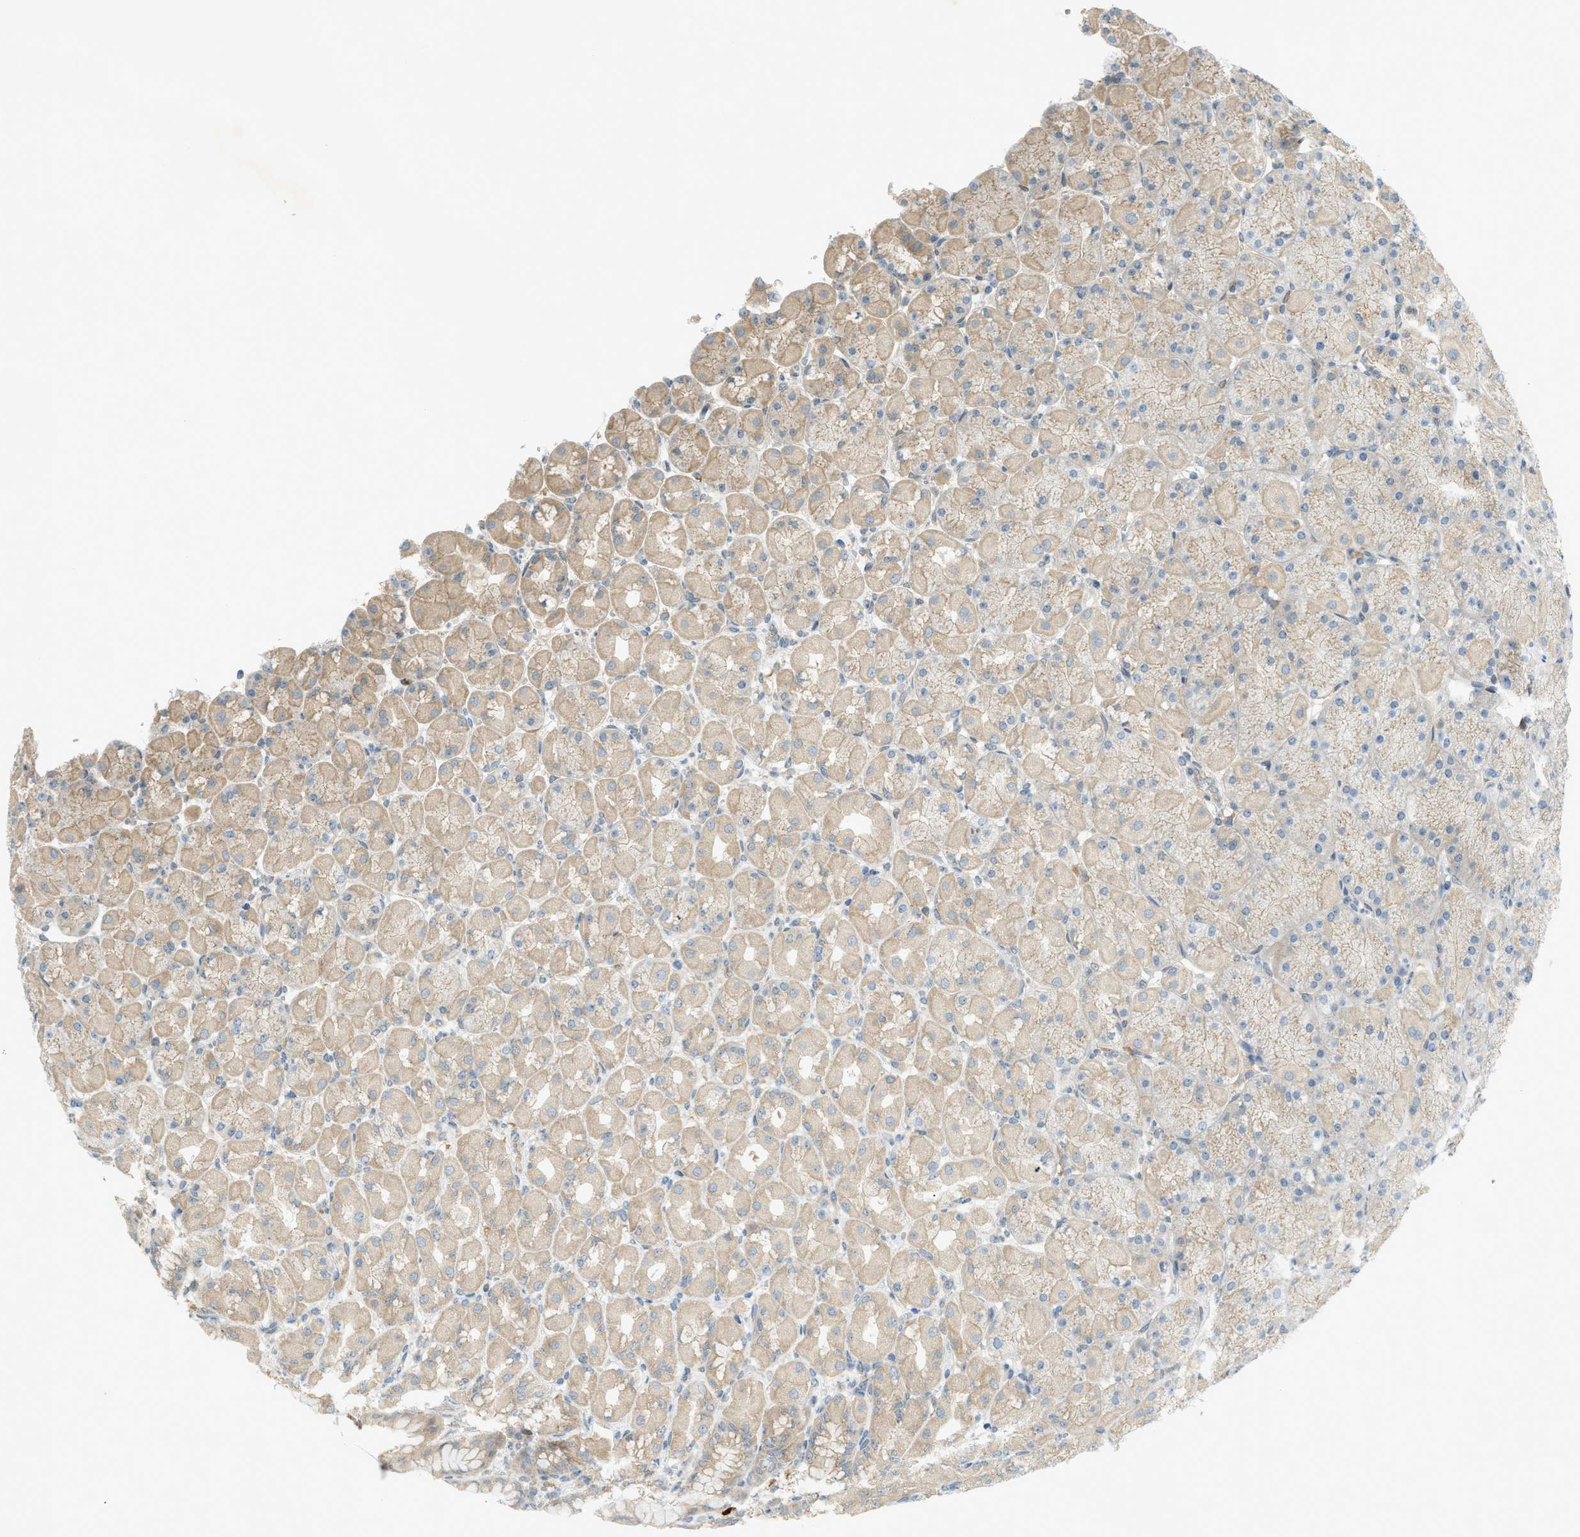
{"staining": {"intensity": "weak", "quantity": ">75%", "location": "cytoplasmic/membranous"}, "tissue": "stomach", "cell_type": "Glandular cells", "image_type": "normal", "snomed": [{"axis": "morphology", "description": "Normal tissue, NOS"}, {"axis": "topography", "description": "Stomach, upper"}], "caption": "Protein staining by immunohistochemistry exhibits weak cytoplasmic/membranous staining in approximately >75% of glandular cells in unremarkable stomach.", "gene": "DYRK1A", "patient": {"sex": "female", "age": 56}}